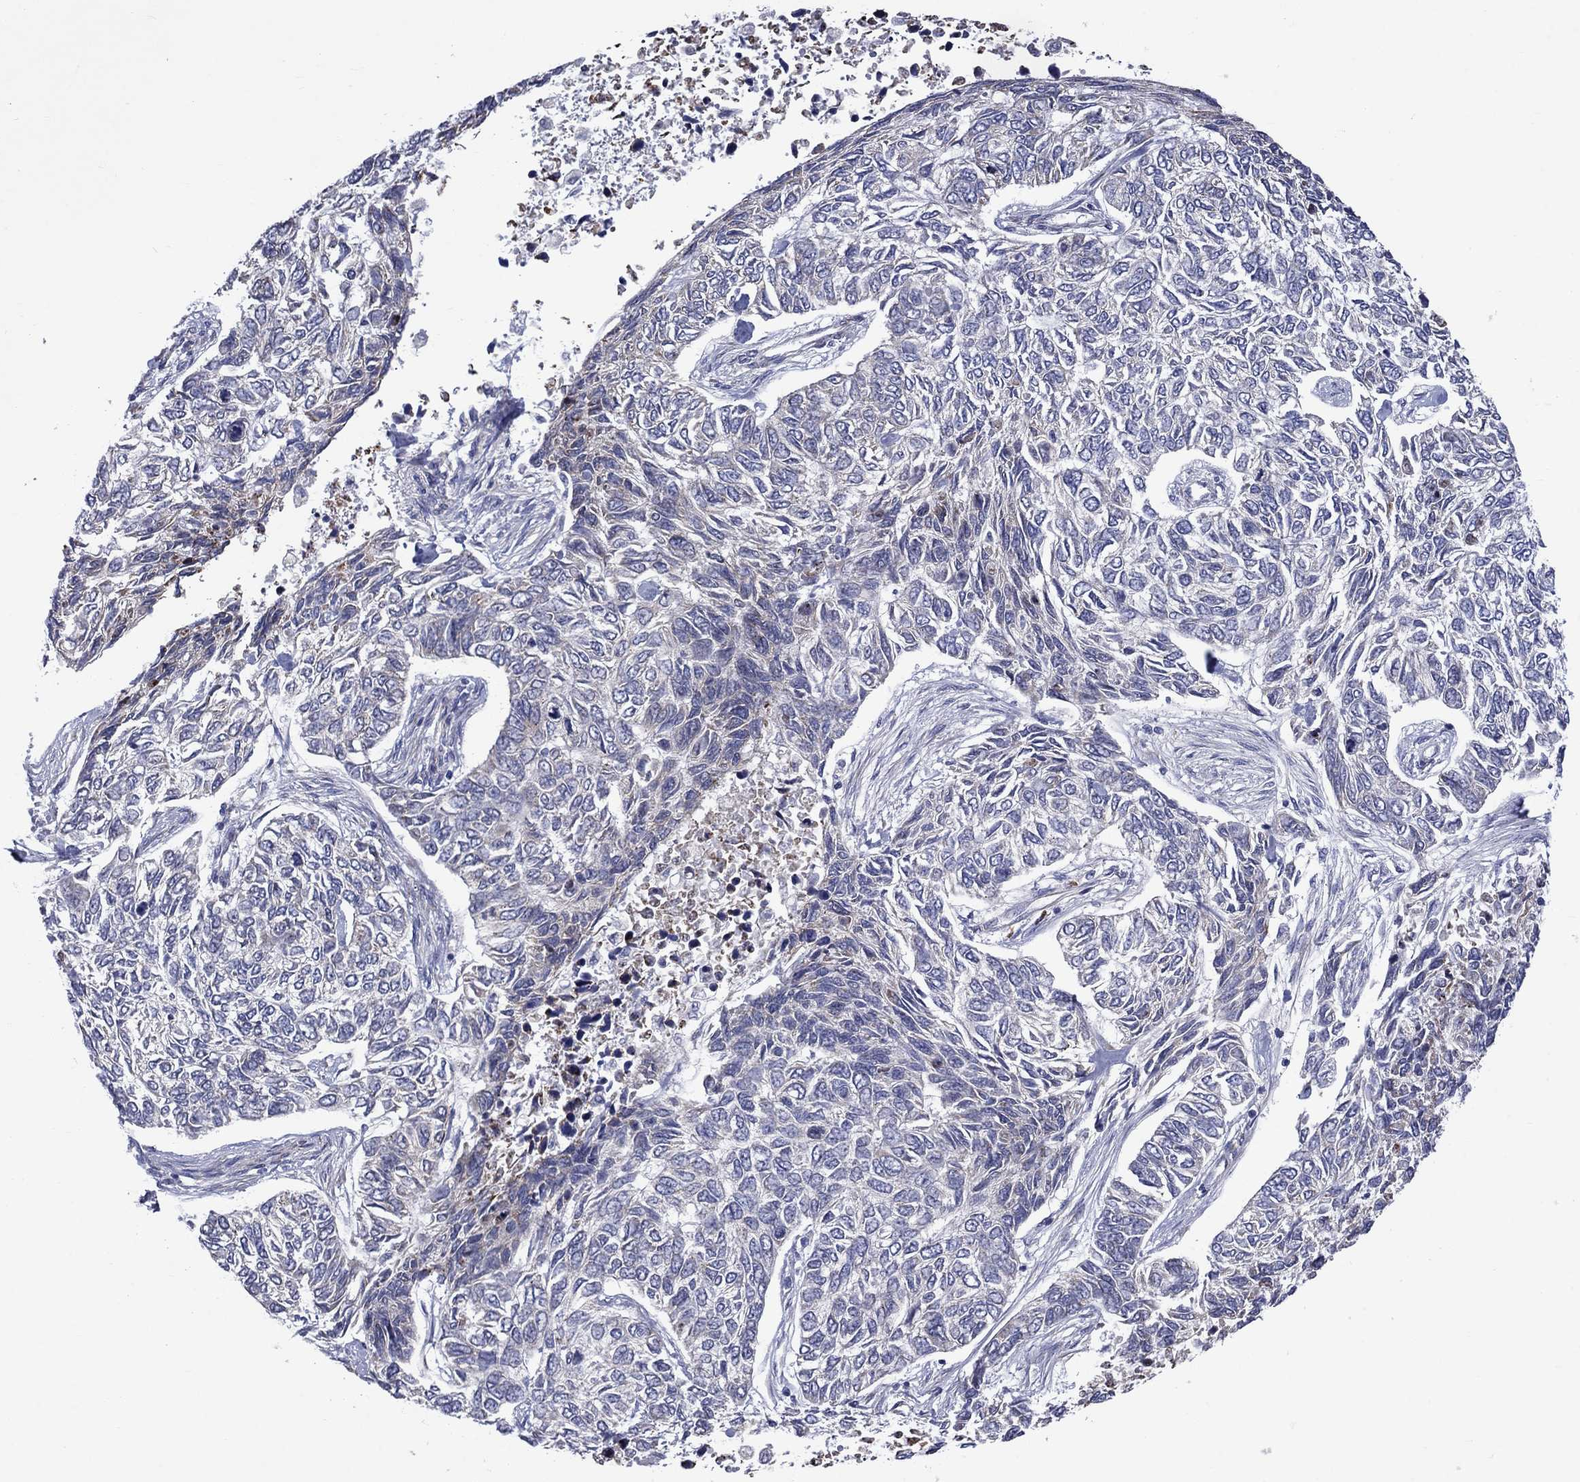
{"staining": {"intensity": "negative", "quantity": "none", "location": "none"}, "tissue": "skin cancer", "cell_type": "Tumor cells", "image_type": "cancer", "snomed": [{"axis": "morphology", "description": "Basal cell carcinoma"}, {"axis": "topography", "description": "Skin"}], "caption": "Tumor cells show no significant protein expression in skin cancer.", "gene": "ASNS", "patient": {"sex": "female", "age": 65}}